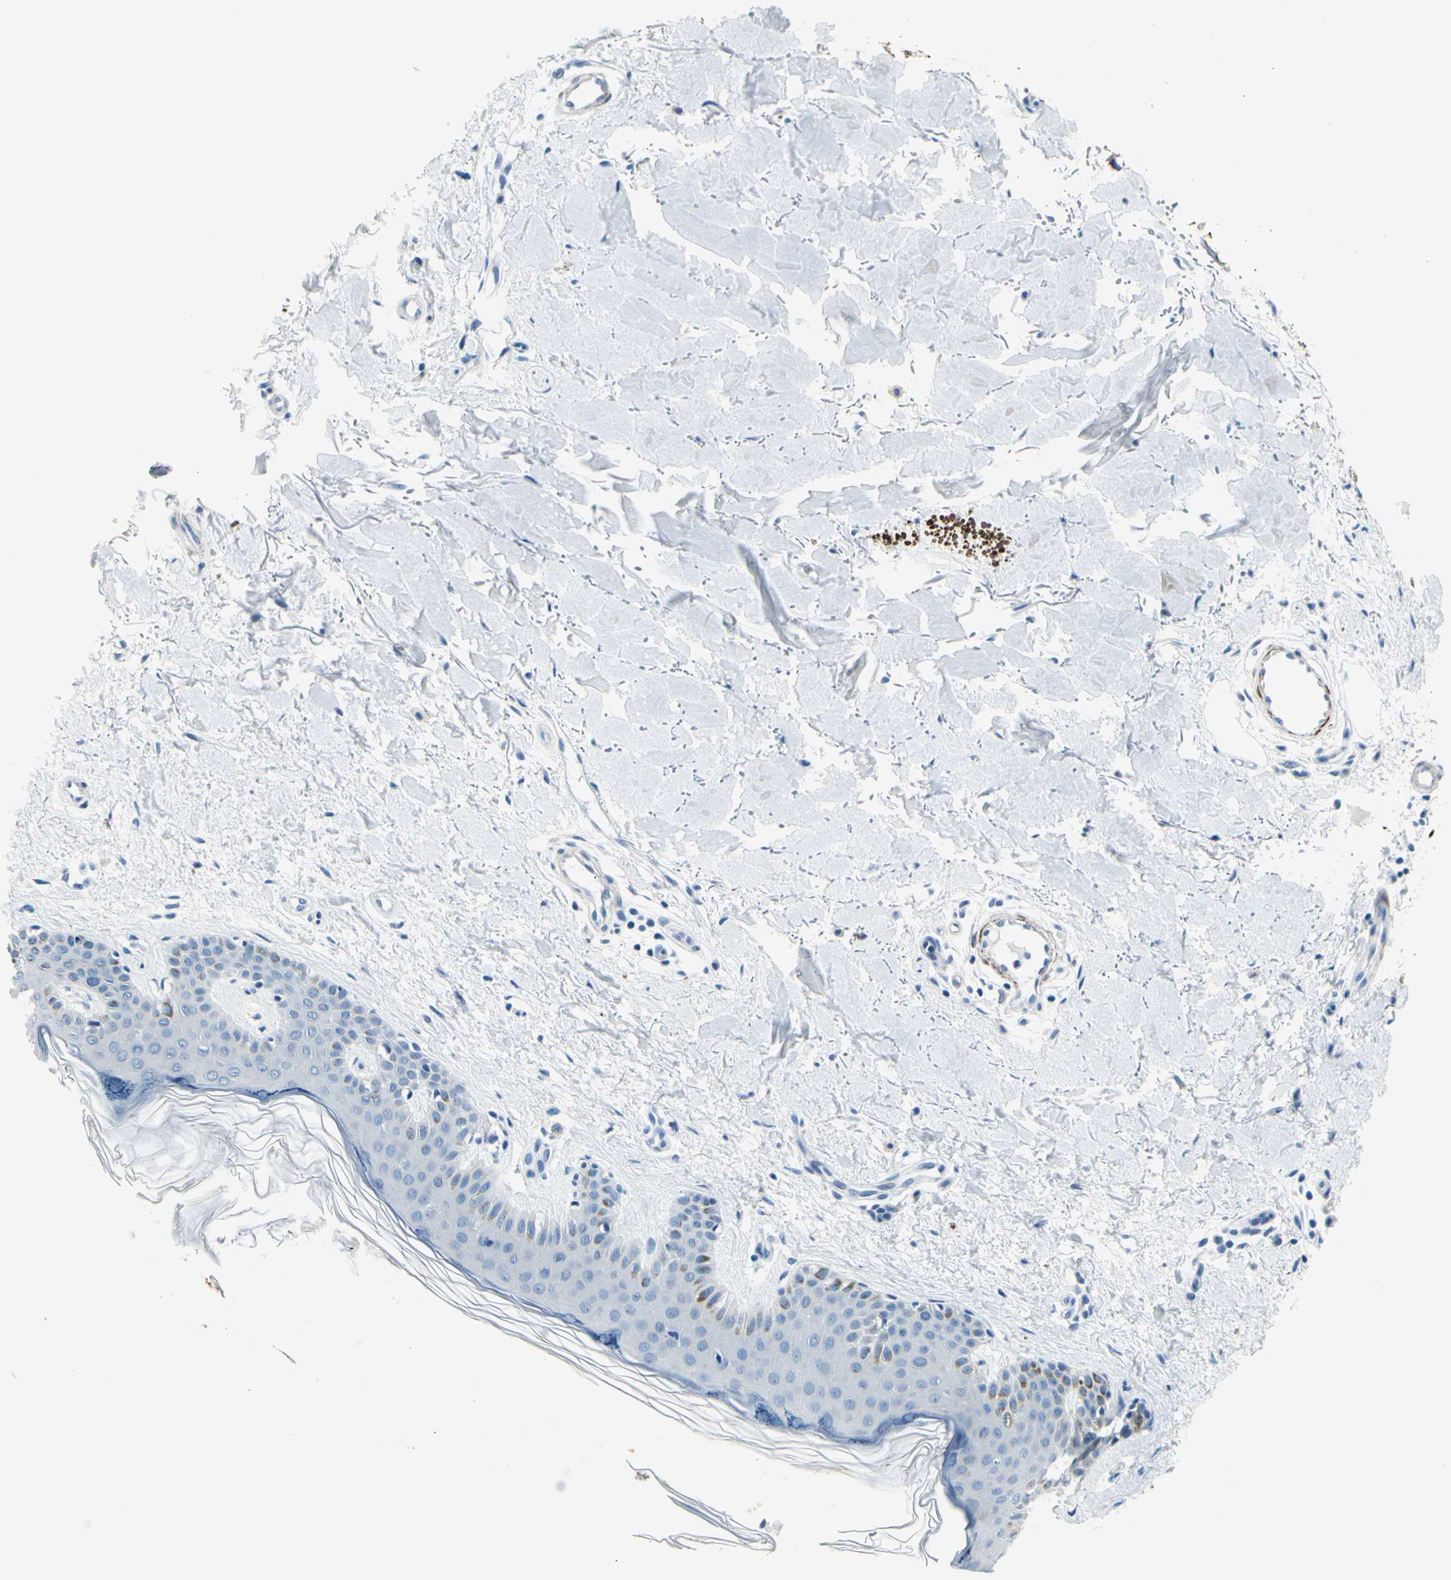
{"staining": {"intensity": "negative", "quantity": "none", "location": "none"}, "tissue": "skin", "cell_type": "Fibroblasts", "image_type": "normal", "snomed": [{"axis": "morphology", "description": "Normal tissue, NOS"}, {"axis": "topography", "description": "Skin"}], "caption": "DAB (3,3'-diaminobenzidine) immunohistochemical staining of normal skin exhibits no significant positivity in fibroblasts. Brightfield microscopy of IHC stained with DAB (brown) and hematoxylin (blue), captured at high magnification.", "gene": "CDH15", "patient": {"sex": "male", "age": 67}}